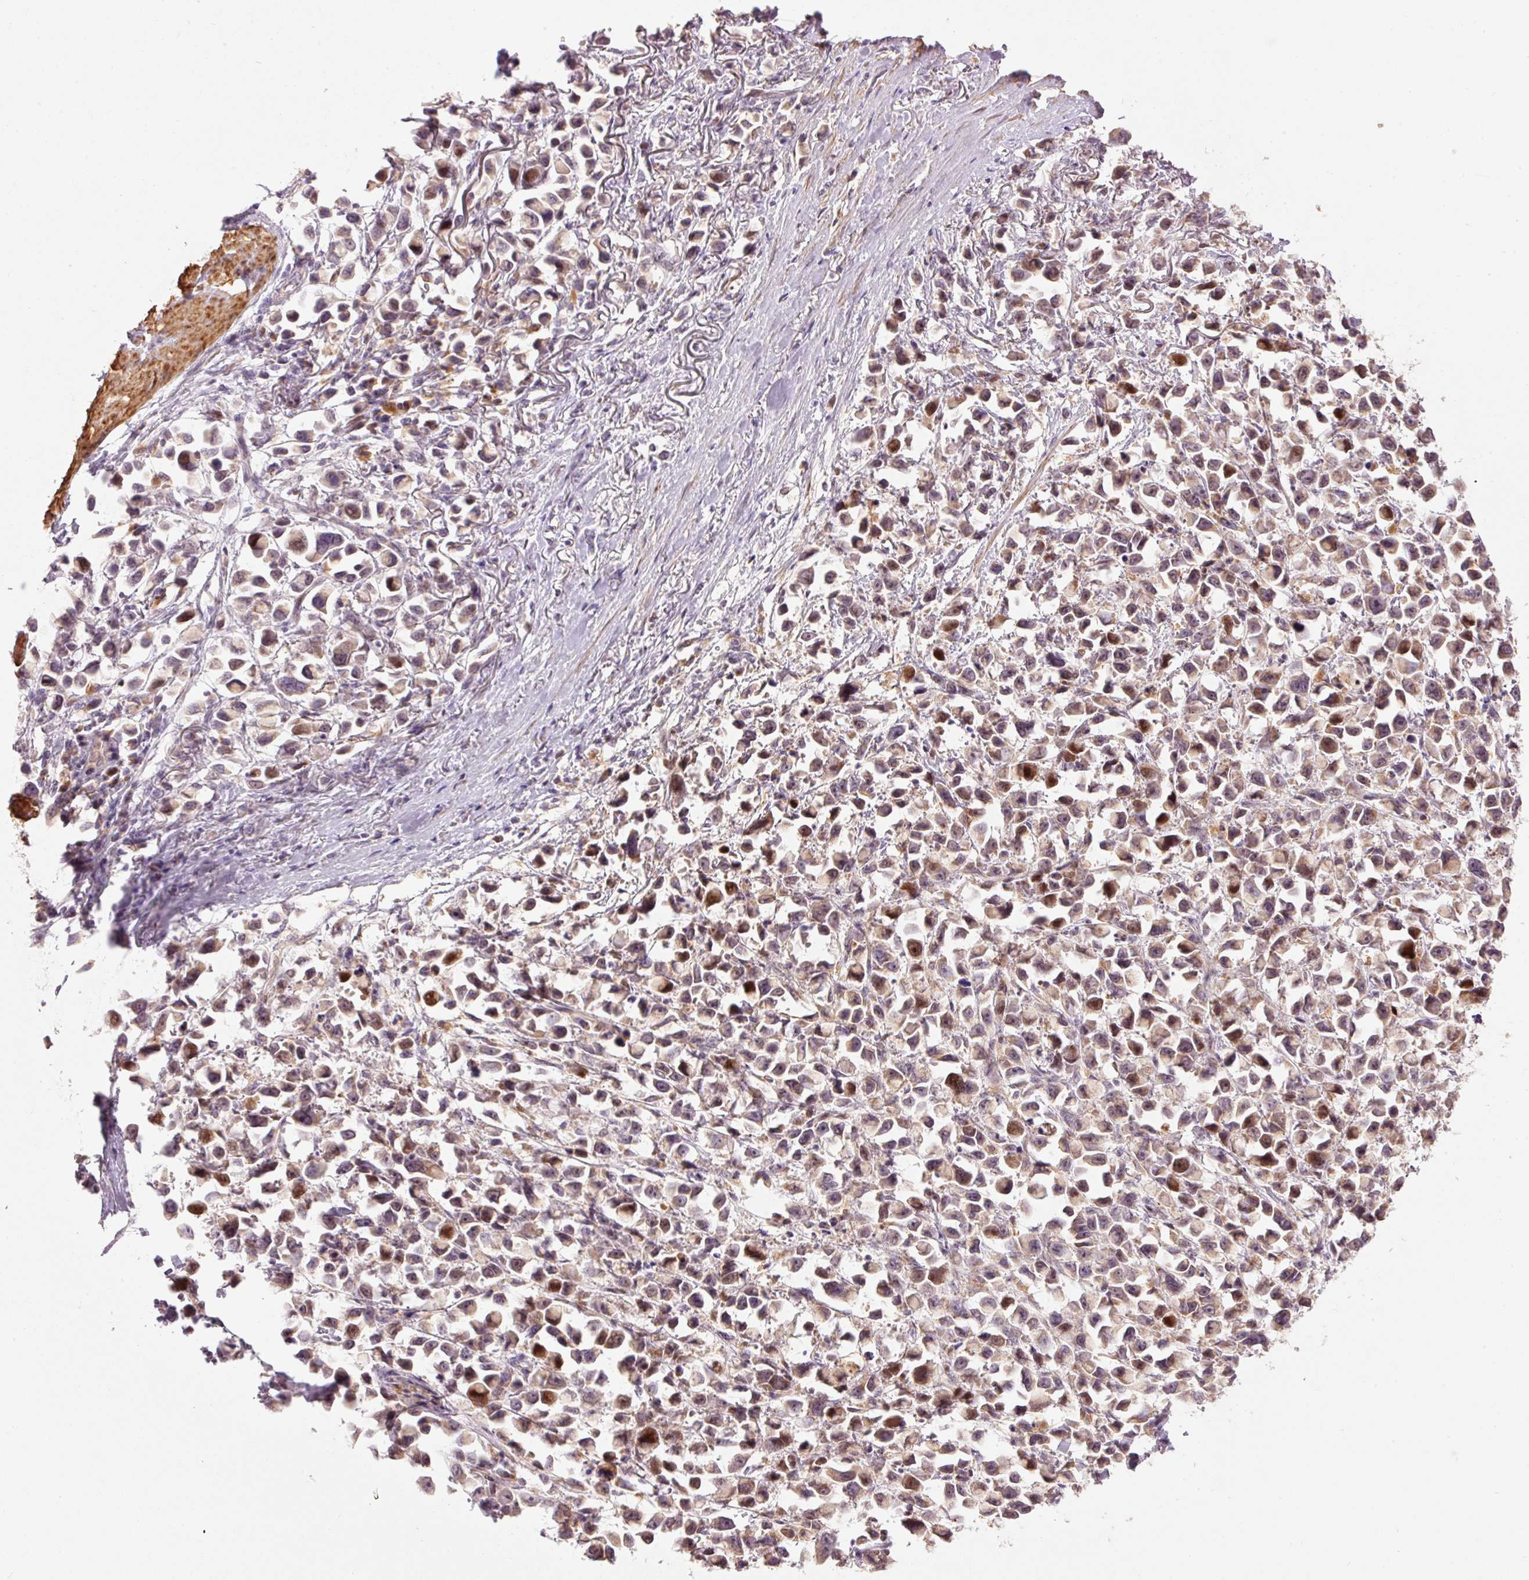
{"staining": {"intensity": "moderate", "quantity": ">75%", "location": "cytoplasmic/membranous,nuclear"}, "tissue": "stomach cancer", "cell_type": "Tumor cells", "image_type": "cancer", "snomed": [{"axis": "morphology", "description": "Adenocarcinoma, NOS"}, {"axis": "topography", "description": "Stomach"}], "caption": "Immunohistochemistry (IHC) photomicrograph of stomach adenocarcinoma stained for a protein (brown), which displays medium levels of moderate cytoplasmic/membranous and nuclear expression in about >75% of tumor cells.", "gene": "SLC29A3", "patient": {"sex": "female", "age": 81}}